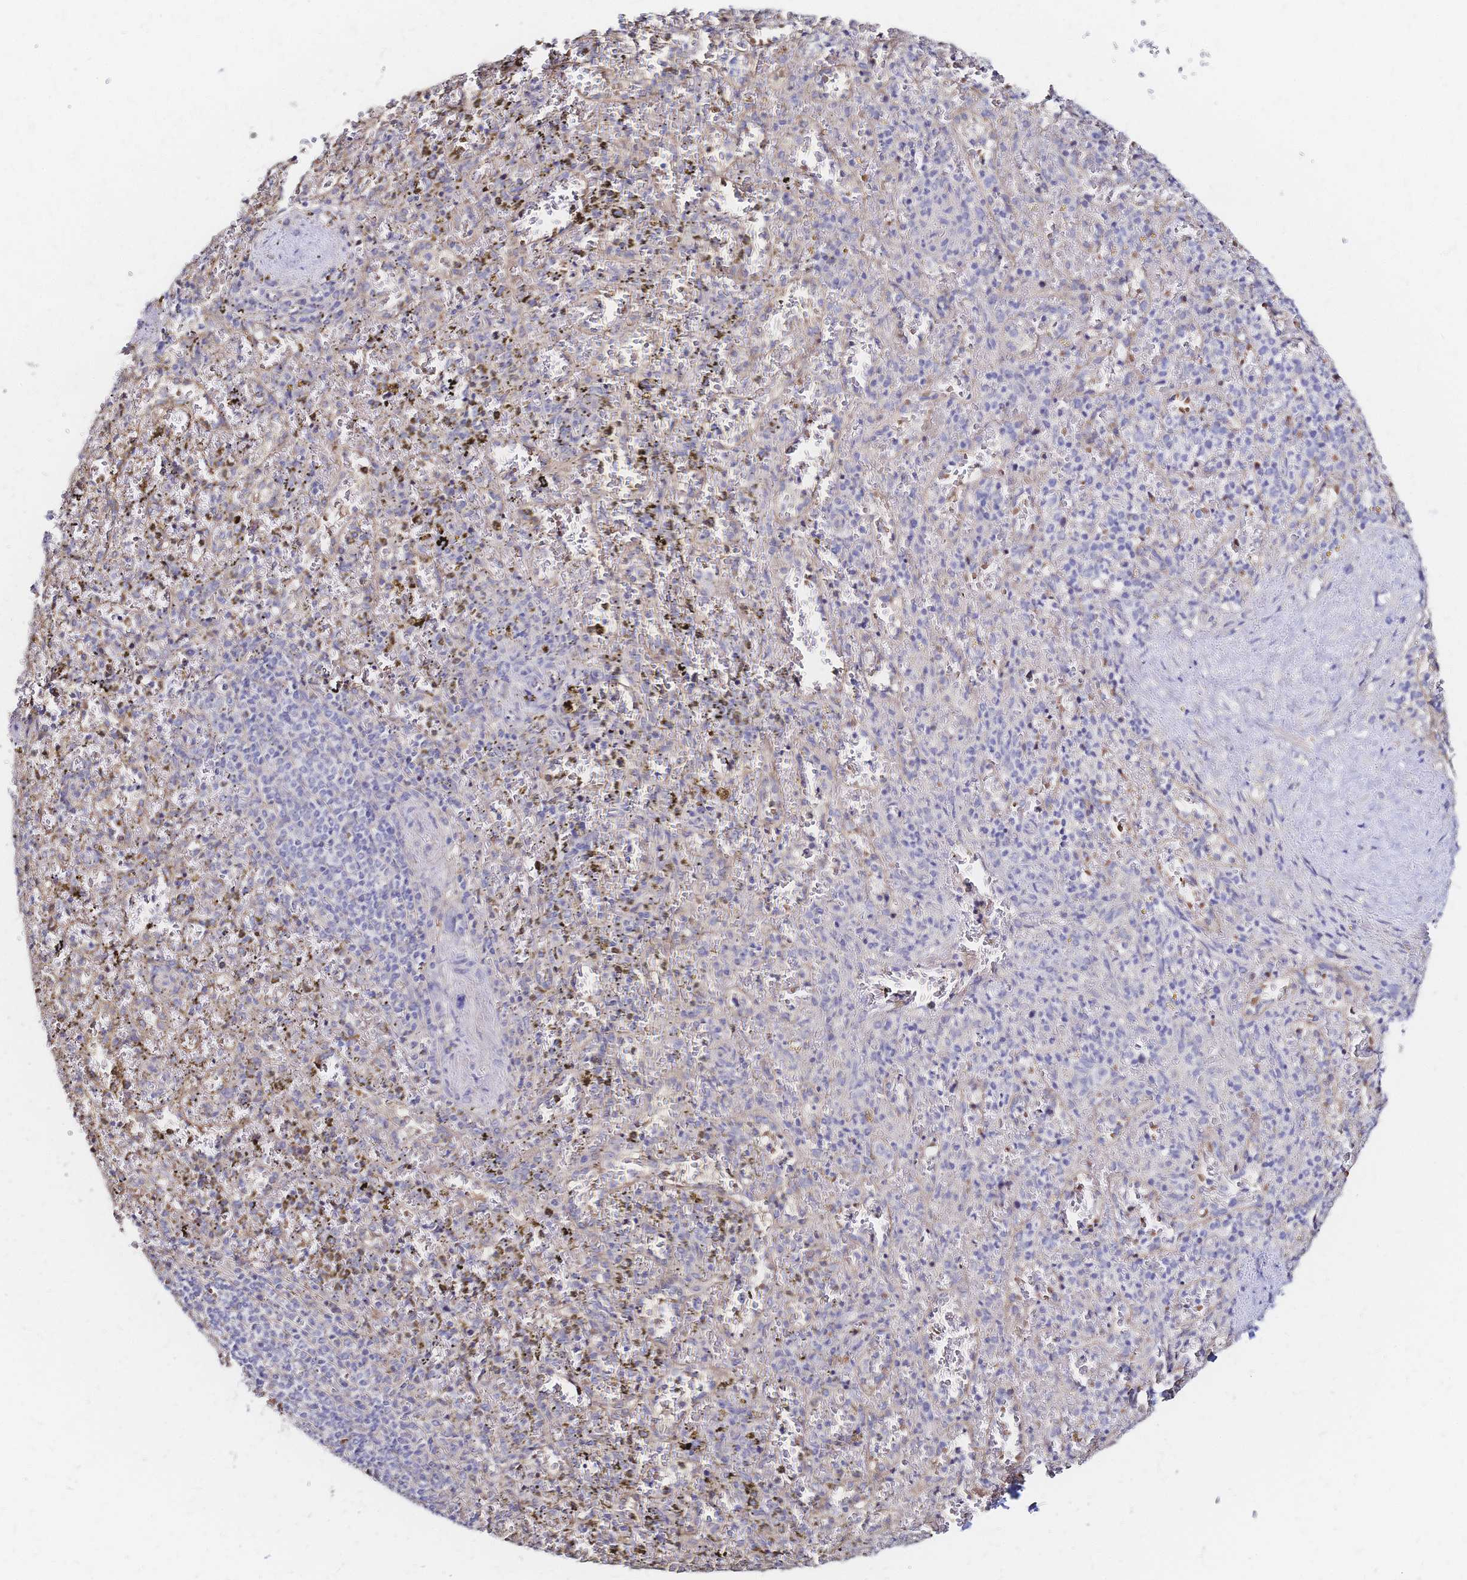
{"staining": {"intensity": "negative", "quantity": "none", "location": "none"}, "tissue": "spleen", "cell_type": "Cells in red pulp", "image_type": "normal", "snomed": [{"axis": "morphology", "description": "Normal tissue, NOS"}, {"axis": "topography", "description": "Spleen"}], "caption": "IHC micrograph of normal spleen: spleen stained with DAB demonstrates no significant protein positivity in cells in red pulp. (DAB IHC, high magnification).", "gene": "SLC5A1", "patient": {"sex": "female", "age": 50}}